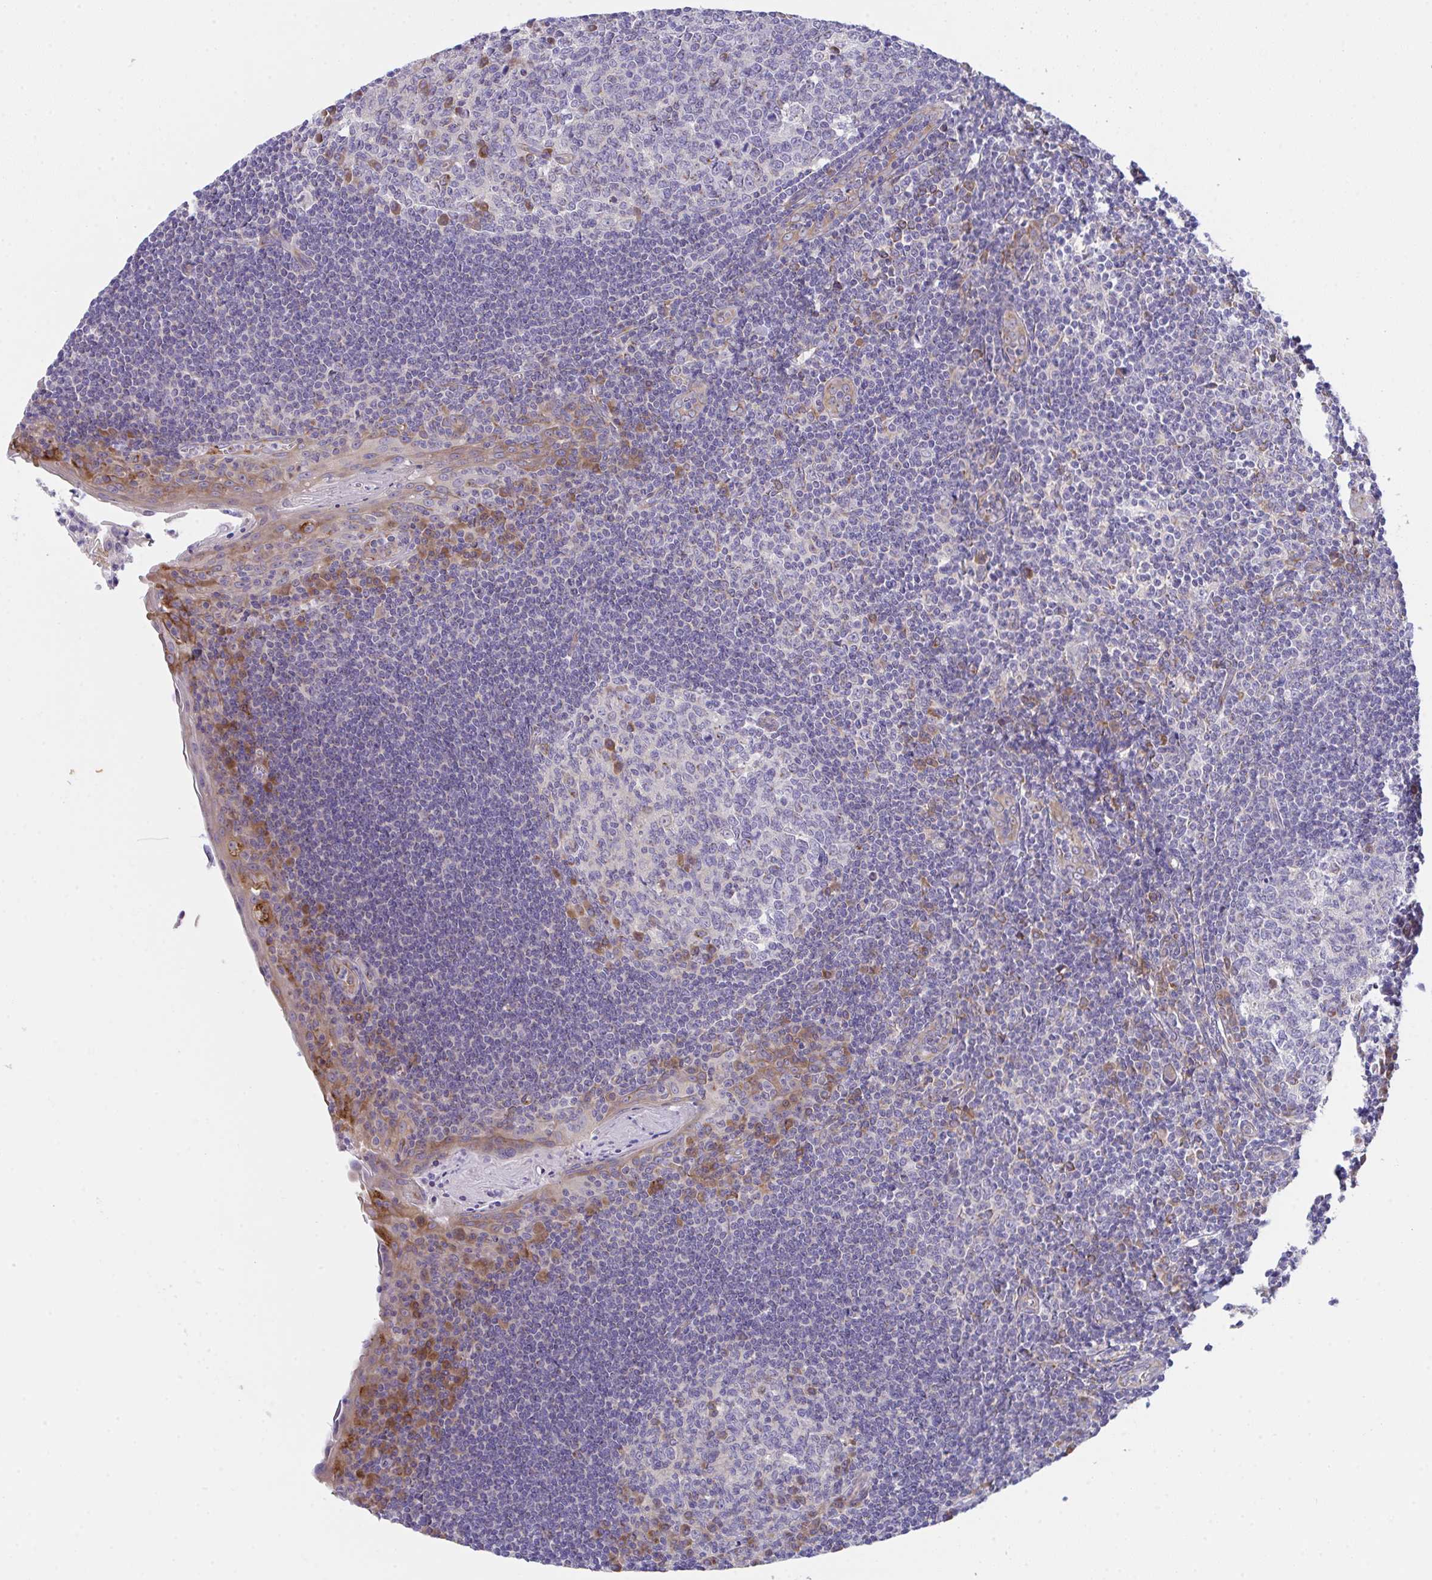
{"staining": {"intensity": "moderate", "quantity": "<25%", "location": "cytoplasmic/membranous"}, "tissue": "tonsil", "cell_type": "Germinal center cells", "image_type": "normal", "snomed": [{"axis": "morphology", "description": "Normal tissue, NOS"}, {"axis": "topography", "description": "Tonsil"}], "caption": "A brown stain labels moderate cytoplasmic/membranous staining of a protein in germinal center cells of normal tonsil. (Brightfield microscopy of DAB IHC at high magnification).", "gene": "MIA3", "patient": {"sex": "male", "age": 27}}